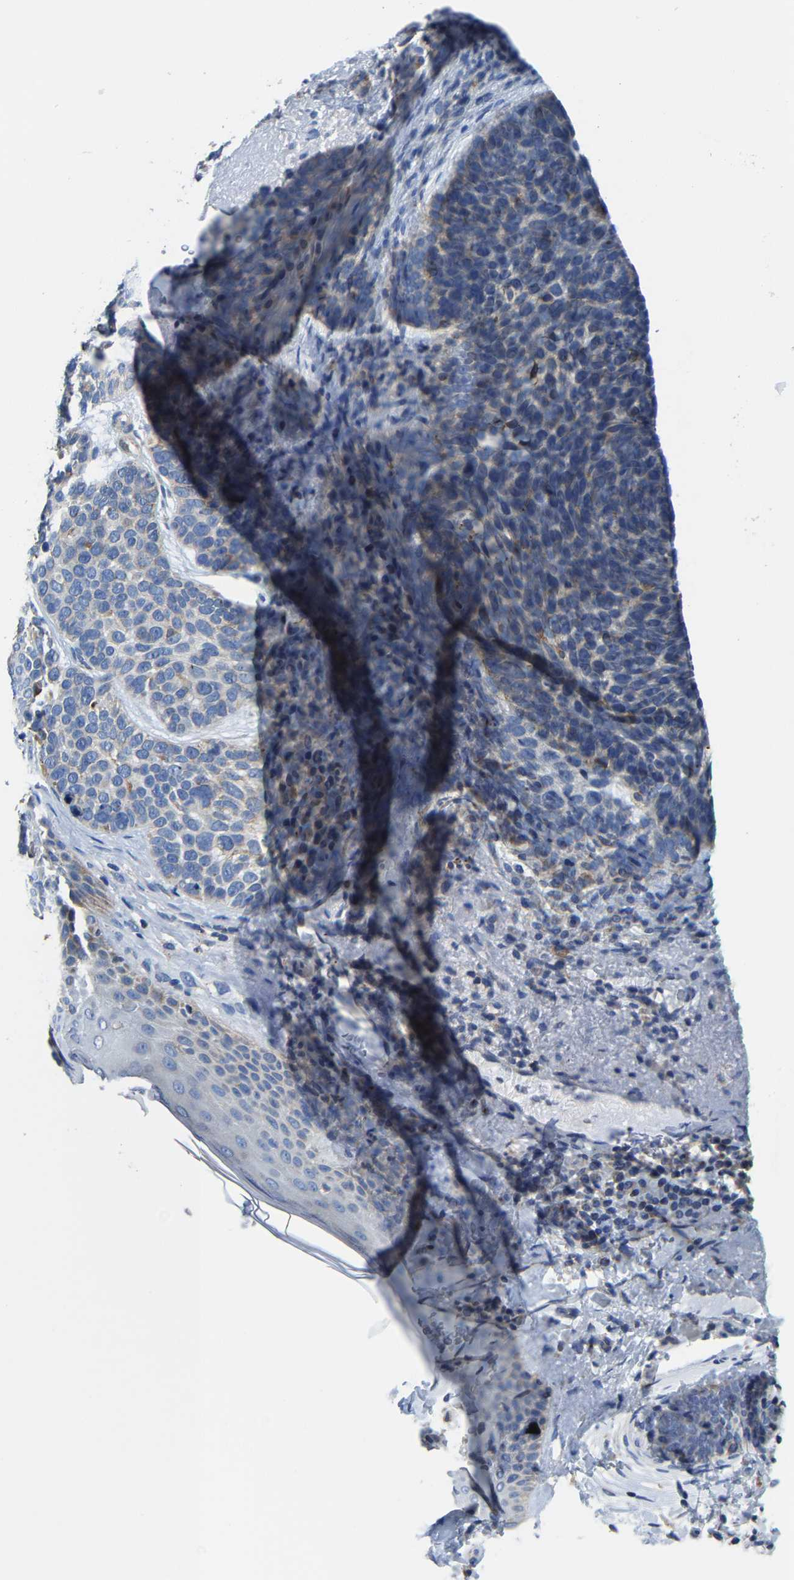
{"staining": {"intensity": "weak", "quantity": "<25%", "location": "cytoplasmic/membranous"}, "tissue": "skin cancer", "cell_type": "Tumor cells", "image_type": "cancer", "snomed": [{"axis": "morphology", "description": "Basal cell carcinoma"}, {"axis": "topography", "description": "Skin"}, {"axis": "topography", "description": "Skin of head"}], "caption": "A photomicrograph of skin basal cell carcinoma stained for a protein displays no brown staining in tumor cells.", "gene": "AGK", "patient": {"sex": "female", "age": 85}}